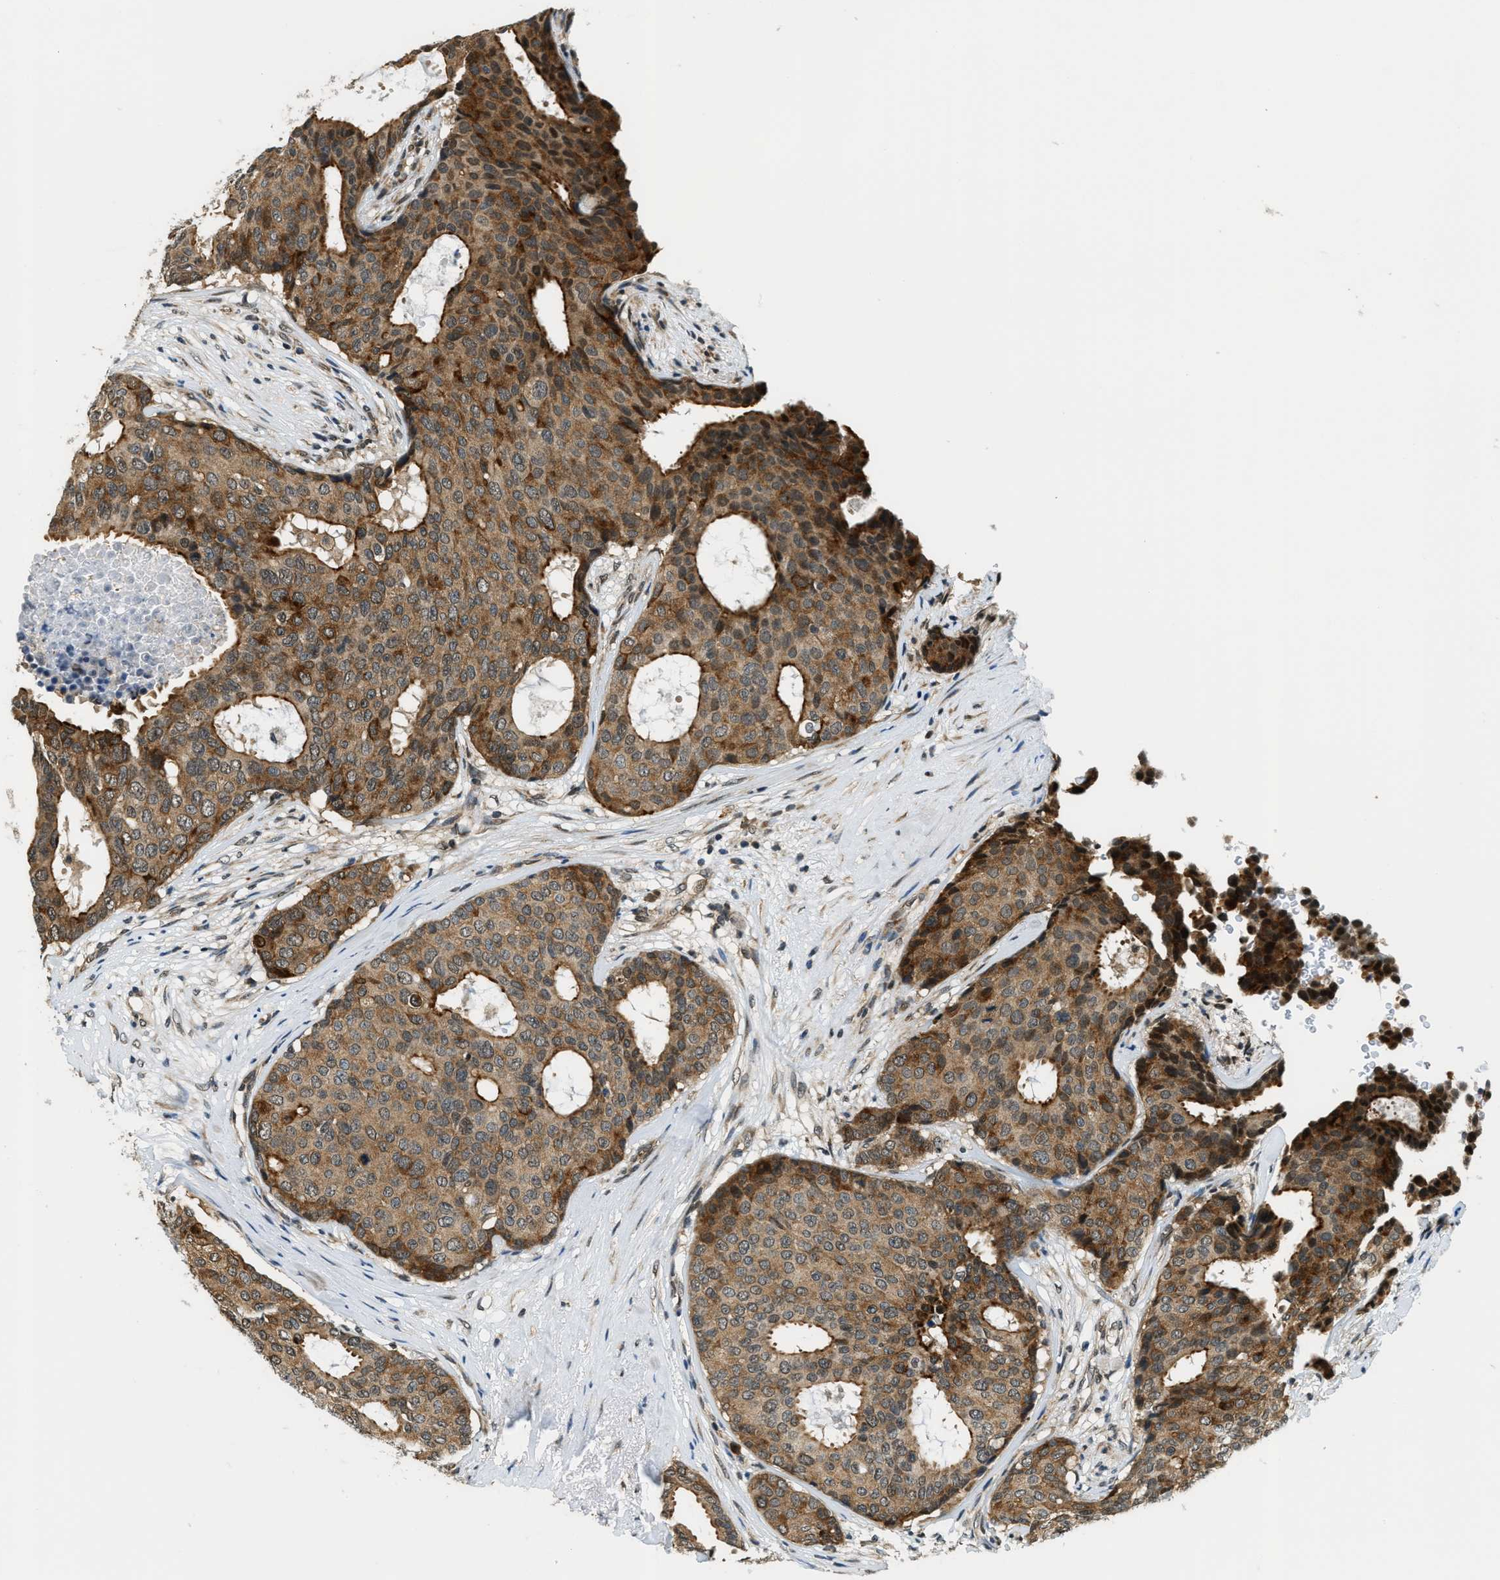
{"staining": {"intensity": "moderate", "quantity": ">75%", "location": "cytoplasmic/membranous"}, "tissue": "breast cancer", "cell_type": "Tumor cells", "image_type": "cancer", "snomed": [{"axis": "morphology", "description": "Duct carcinoma"}, {"axis": "topography", "description": "Breast"}], "caption": "Immunohistochemical staining of breast cancer exhibits medium levels of moderate cytoplasmic/membranous protein expression in approximately >75% of tumor cells. Immunohistochemistry stains the protein of interest in brown and the nuclei are stained blue.", "gene": "RAB11FIP1", "patient": {"sex": "female", "age": 75}}